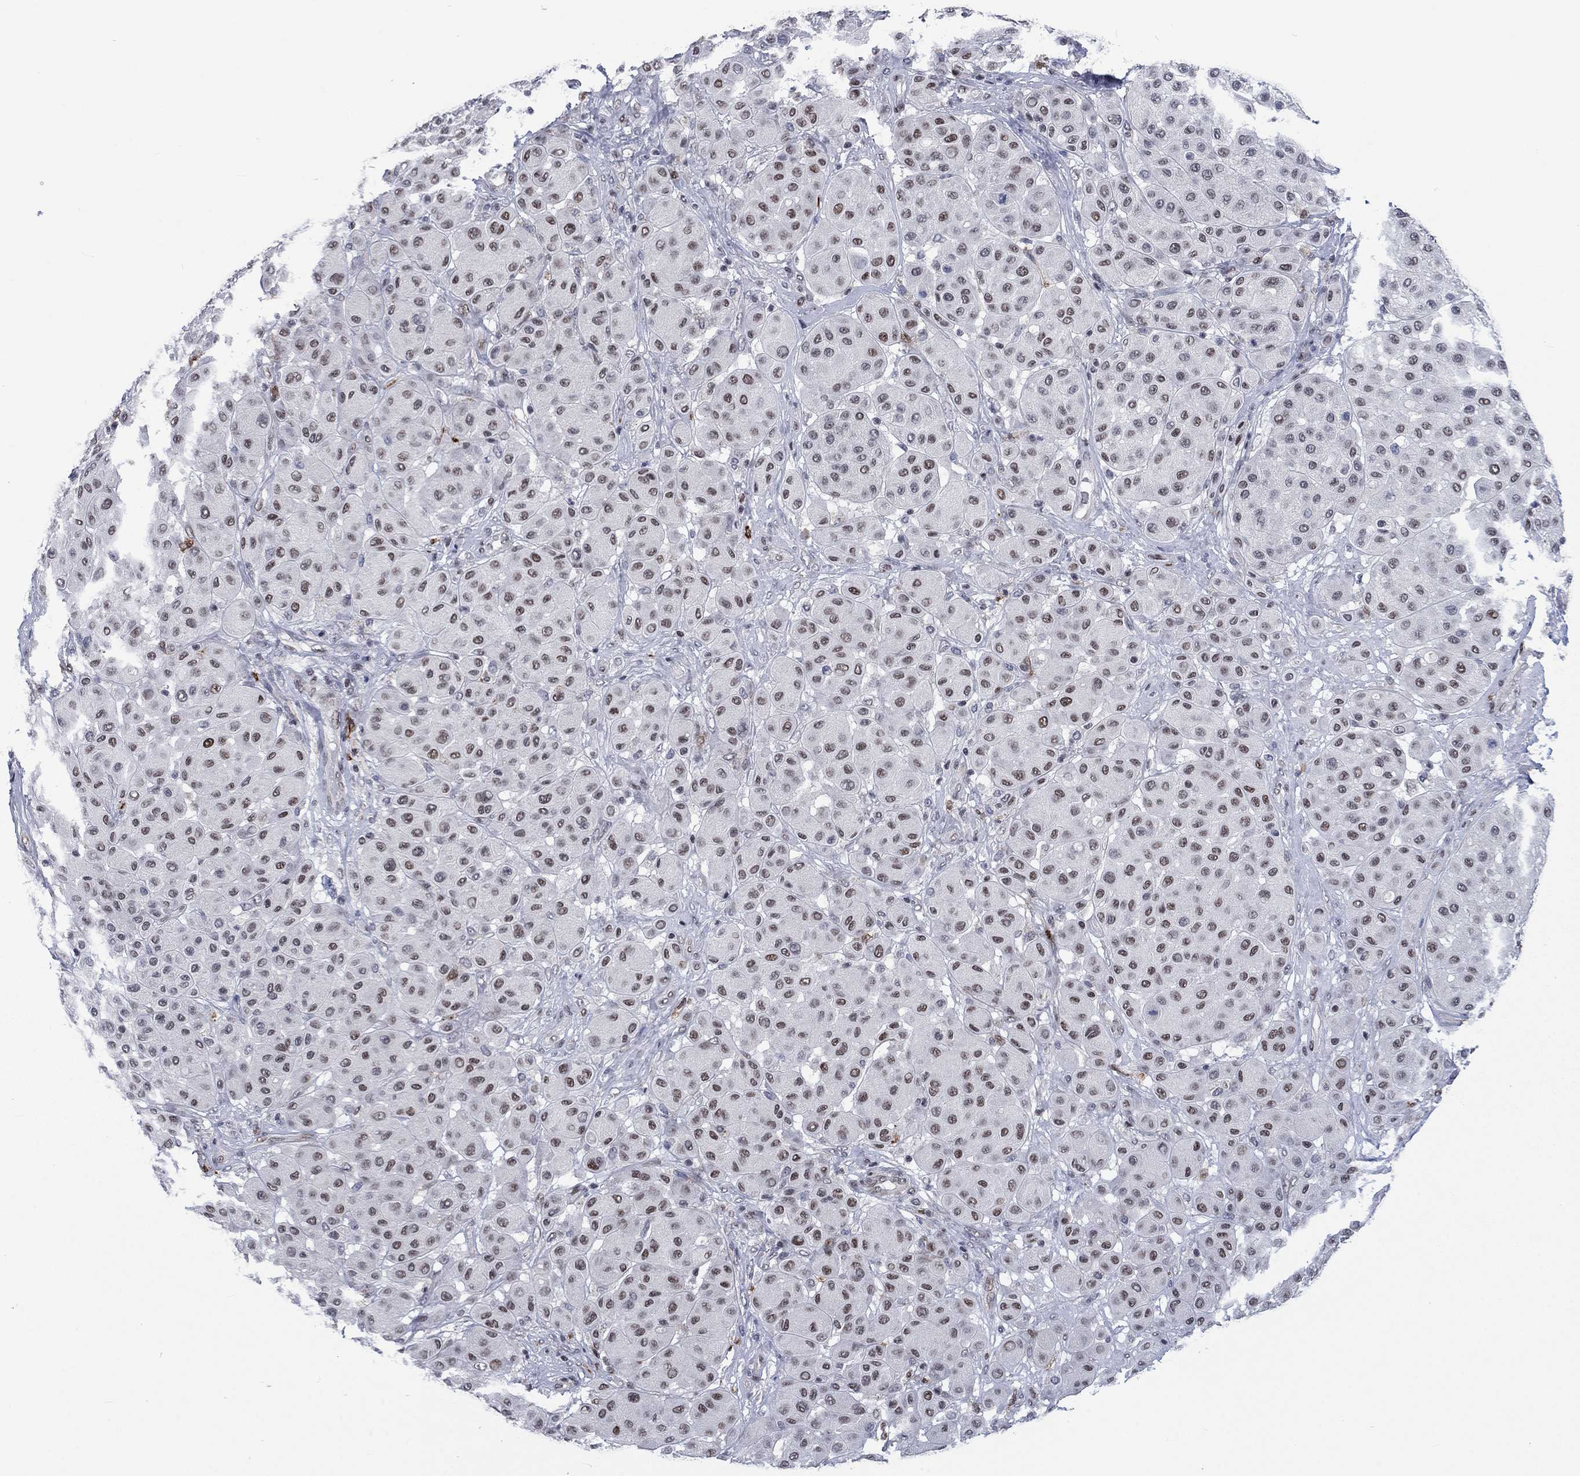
{"staining": {"intensity": "moderate", "quantity": "<25%", "location": "nuclear"}, "tissue": "melanoma", "cell_type": "Tumor cells", "image_type": "cancer", "snomed": [{"axis": "morphology", "description": "Malignant melanoma, Metastatic site"}, {"axis": "topography", "description": "Smooth muscle"}], "caption": "Human melanoma stained for a protein (brown) shows moderate nuclear positive positivity in approximately <25% of tumor cells.", "gene": "HCFC1", "patient": {"sex": "male", "age": 41}}